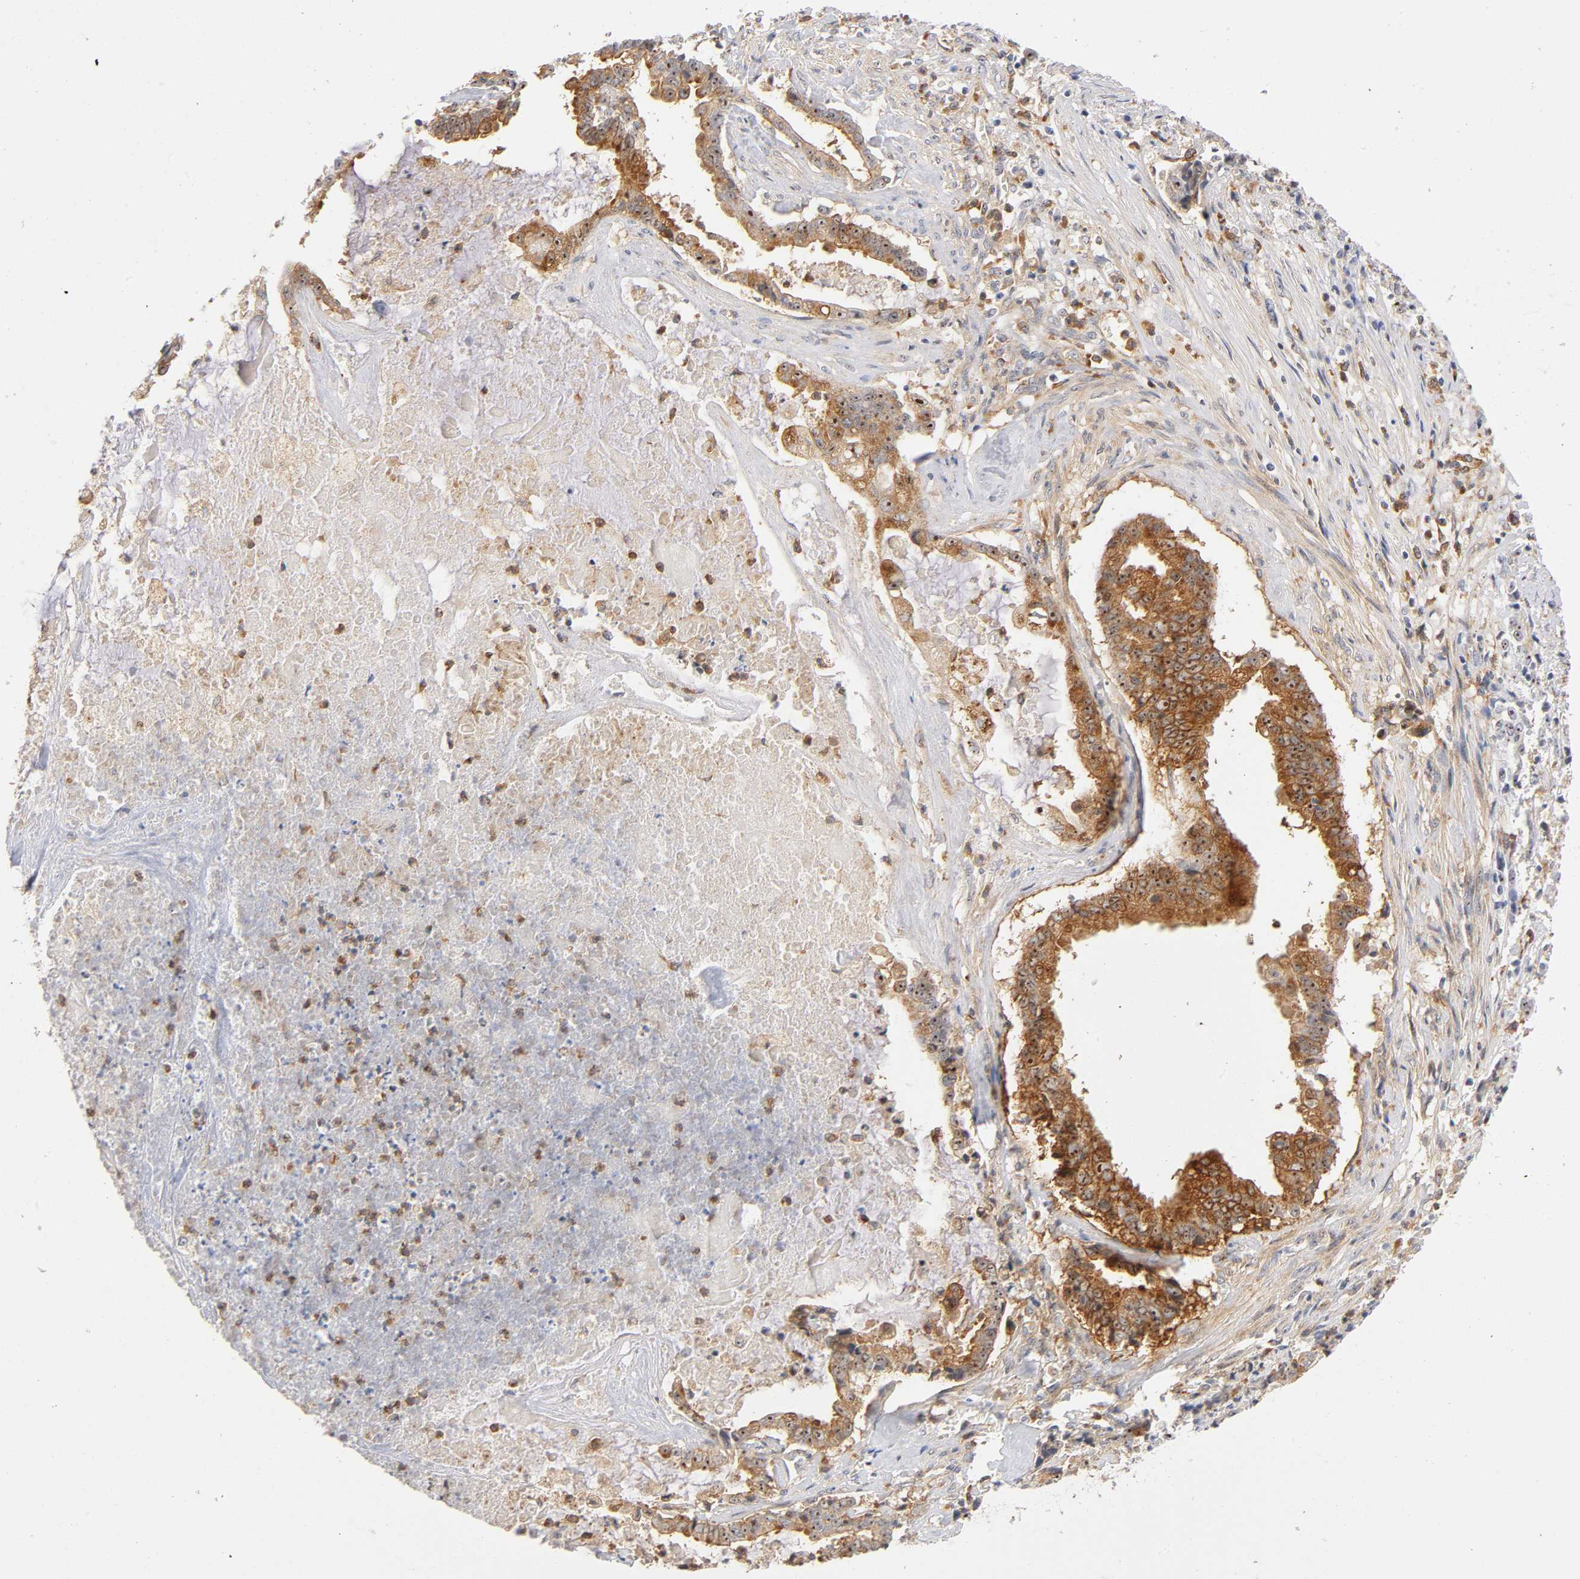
{"staining": {"intensity": "strong", "quantity": ">75%", "location": "cytoplasmic/membranous,nuclear"}, "tissue": "liver cancer", "cell_type": "Tumor cells", "image_type": "cancer", "snomed": [{"axis": "morphology", "description": "Cholangiocarcinoma"}, {"axis": "topography", "description": "Liver"}], "caption": "A photomicrograph of liver cancer stained for a protein demonstrates strong cytoplasmic/membranous and nuclear brown staining in tumor cells. Nuclei are stained in blue.", "gene": "PLD1", "patient": {"sex": "male", "age": 57}}